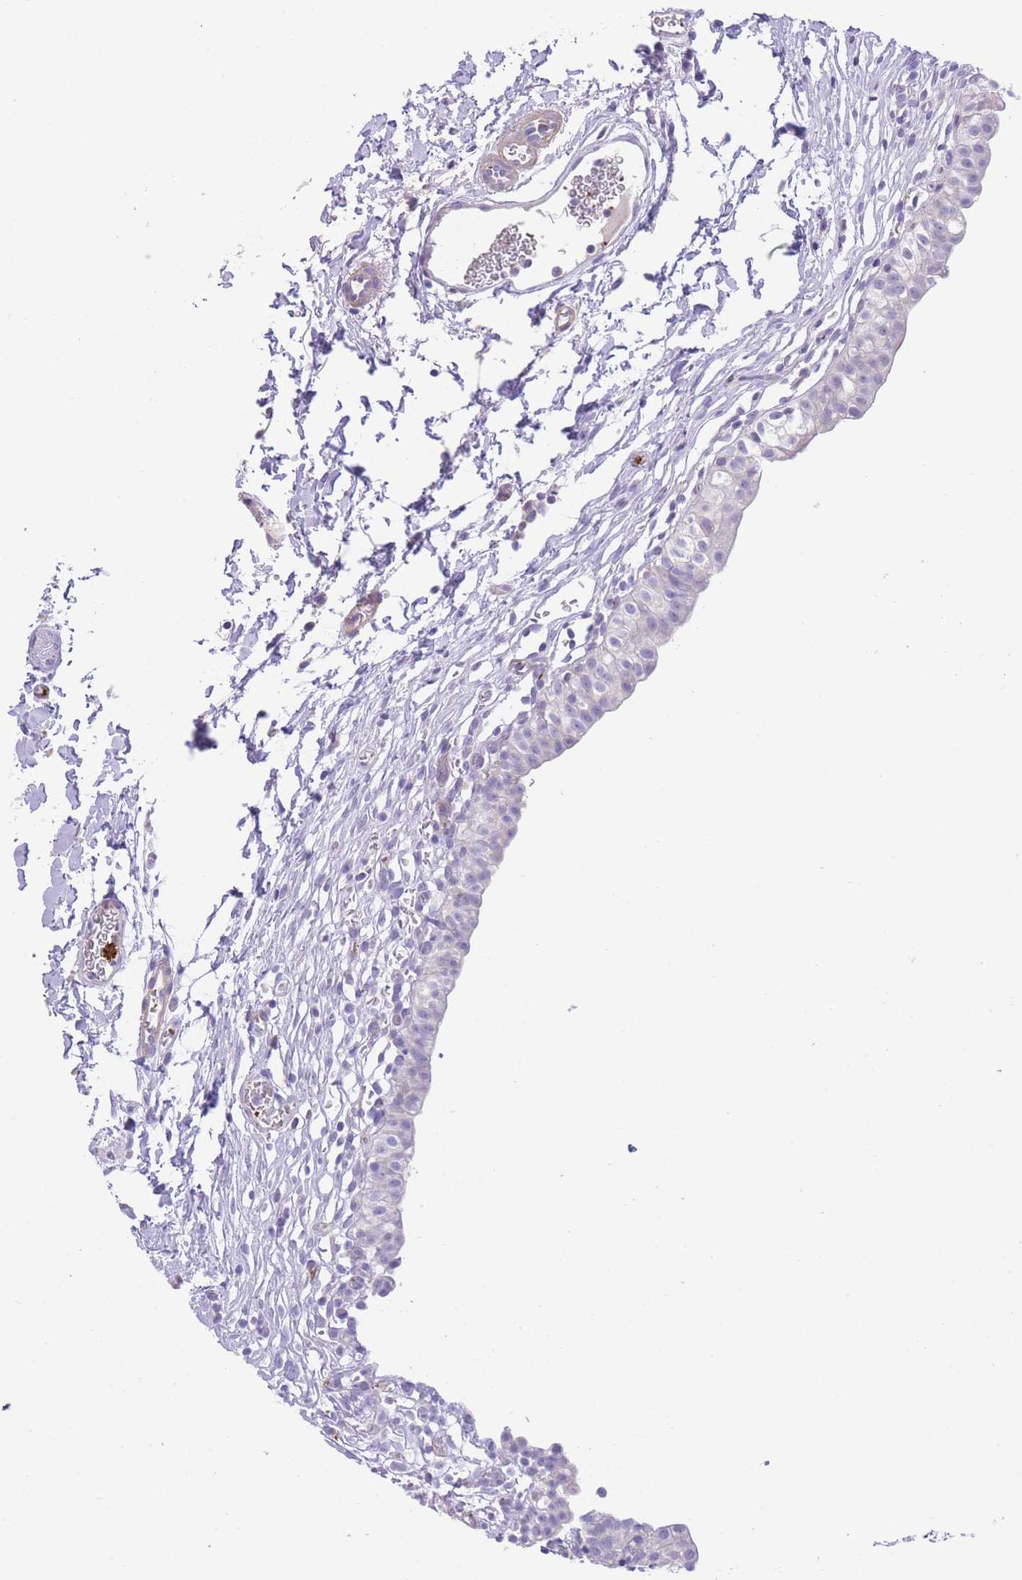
{"staining": {"intensity": "negative", "quantity": "none", "location": "none"}, "tissue": "urinary bladder", "cell_type": "Urothelial cells", "image_type": "normal", "snomed": [{"axis": "morphology", "description": "Normal tissue, NOS"}, {"axis": "topography", "description": "Urinary bladder"}, {"axis": "topography", "description": "Peripheral nerve tissue"}], "caption": "High magnification brightfield microscopy of benign urinary bladder stained with DAB (brown) and counterstained with hematoxylin (blue): urothelial cells show no significant positivity.", "gene": "ENSG00000289258", "patient": {"sex": "male", "age": 55}}